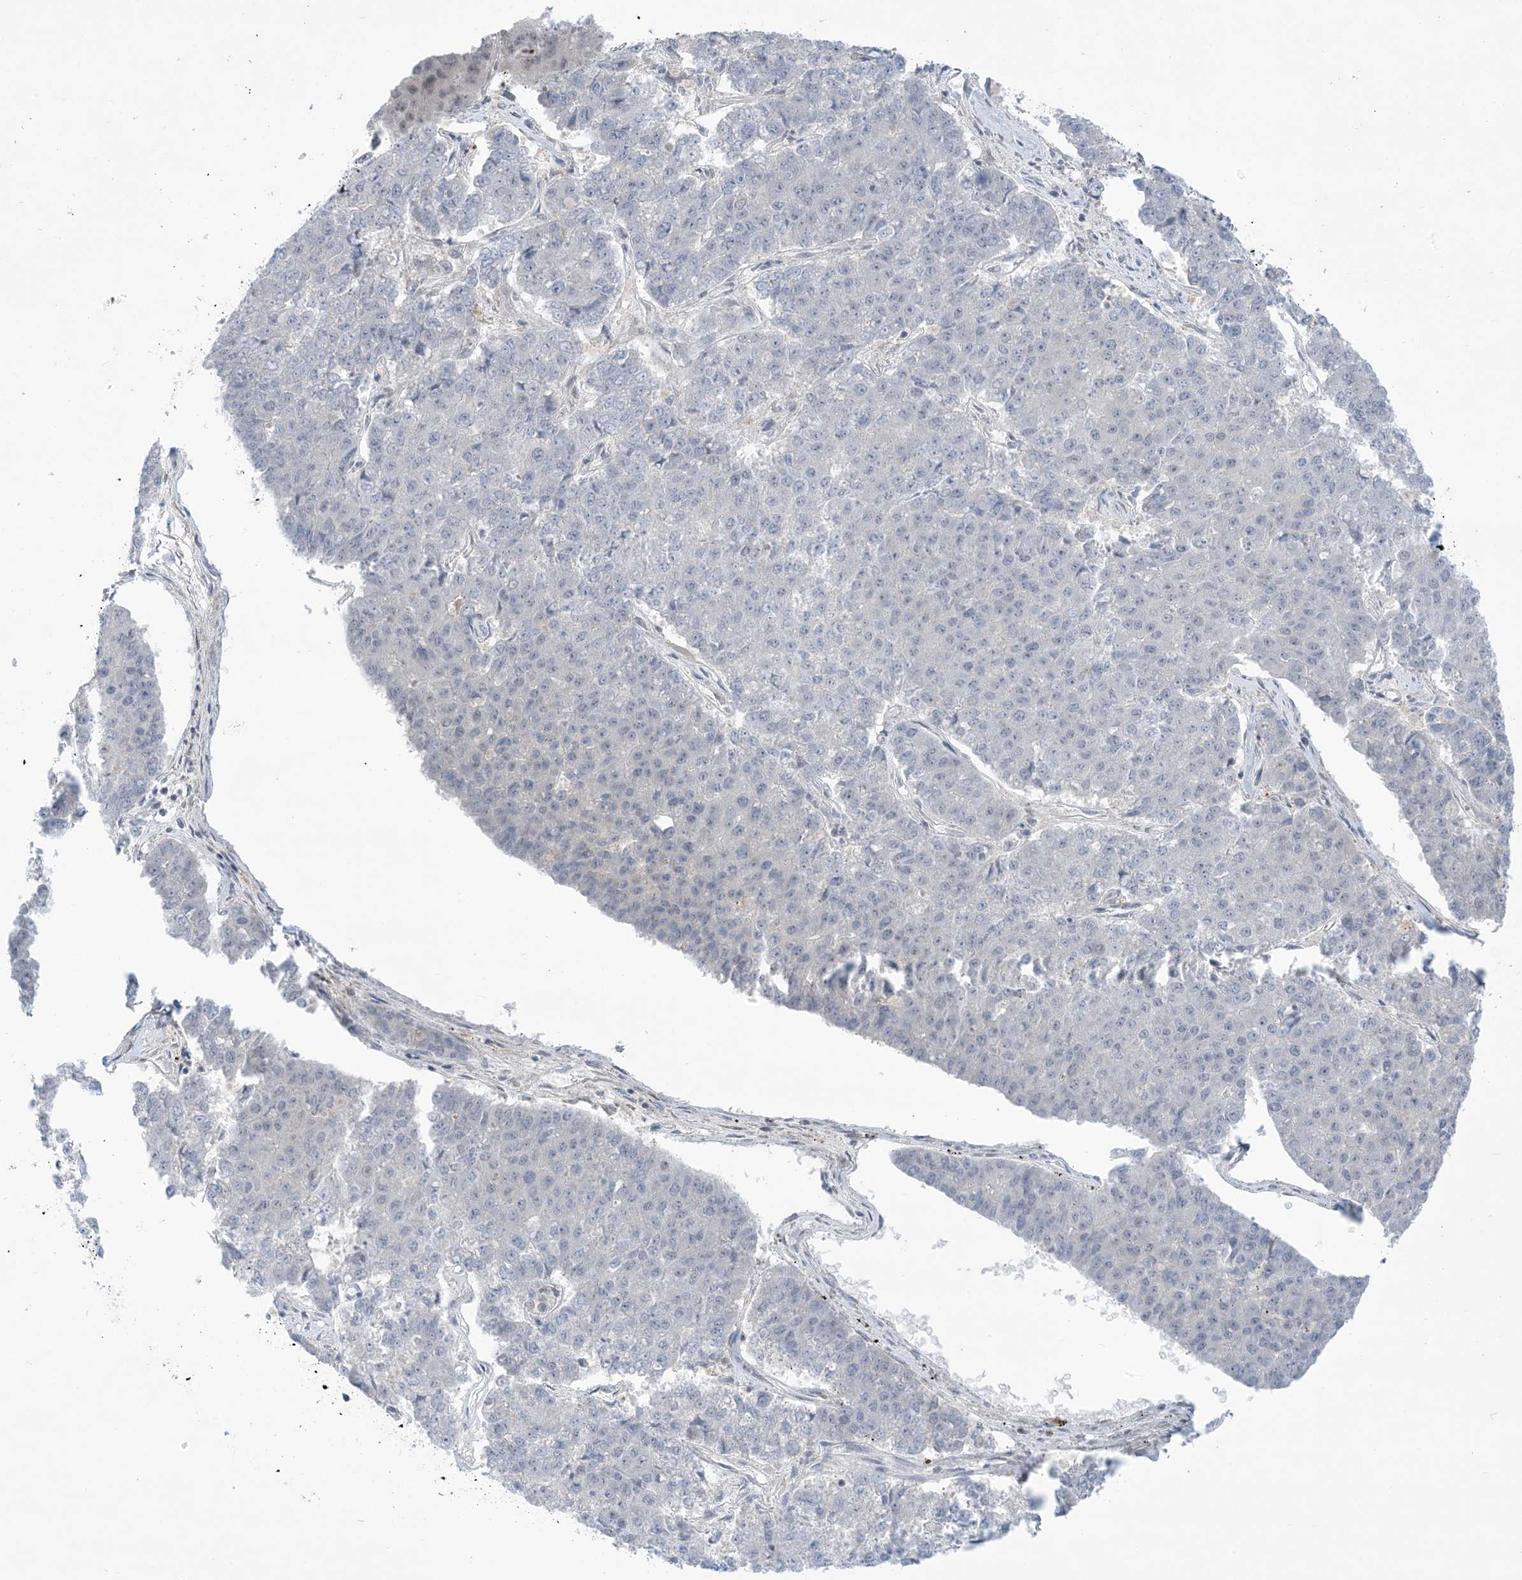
{"staining": {"intensity": "negative", "quantity": "none", "location": "none"}, "tissue": "pancreatic cancer", "cell_type": "Tumor cells", "image_type": "cancer", "snomed": [{"axis": "morphology", "description": "Adenocarcinoma, NOS"}, {"axis": "topography", "description": "Pancreas"}], "caption": "Immunohistochemical staining of pancreatic cancer (adenocarcinoma) exhibits no significant staining in tumor cells.", "gene": "TFPT", "patient": {"sex": "male", "age": 50}}